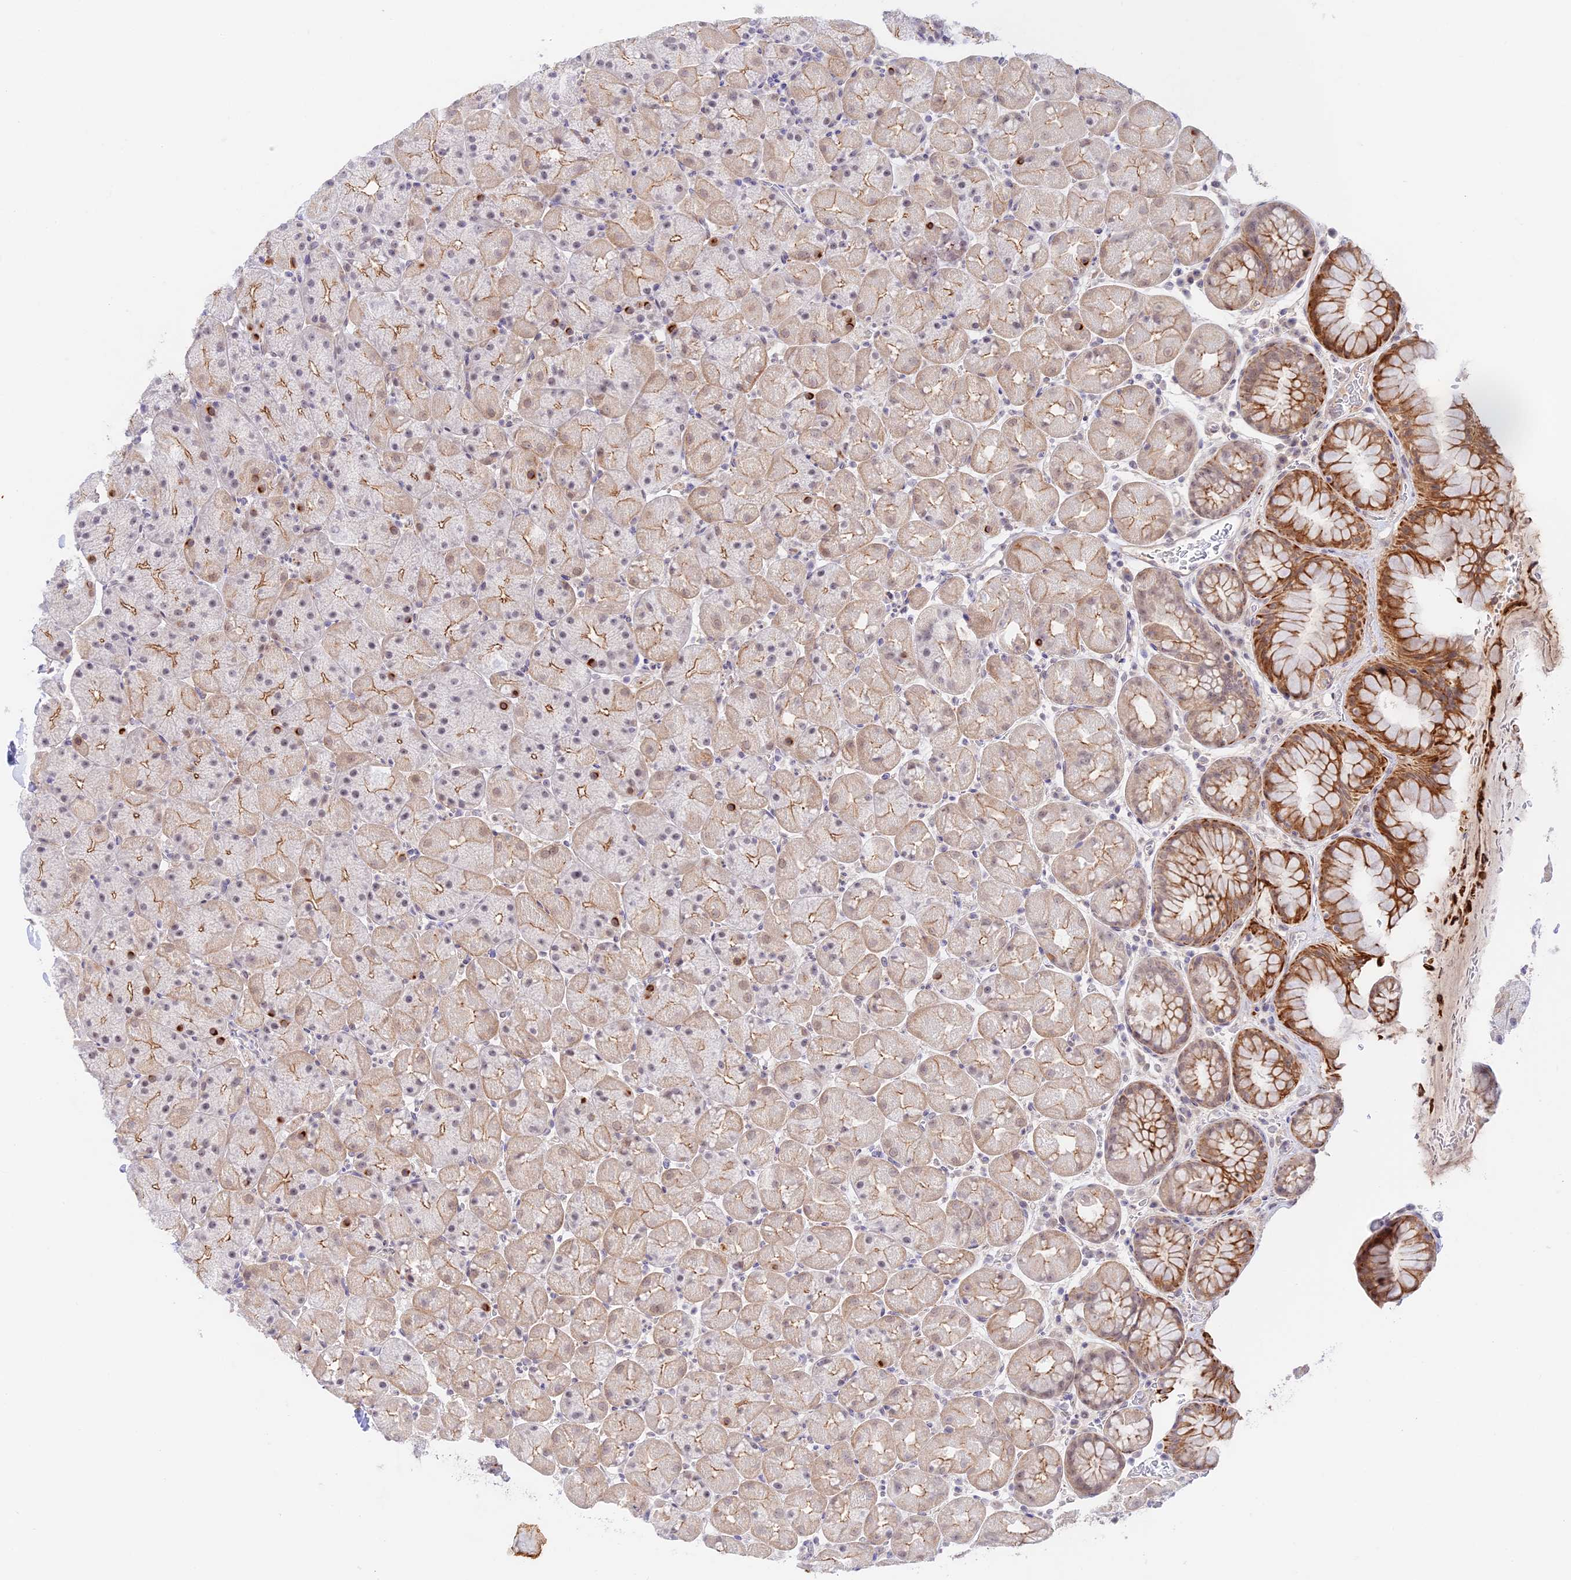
{"staining": {"intensity": "moderate", "quantity": "25%-75%", "location": "cytoplasmic/membranous"}, "tissue": "stomach", "cell_type": "Glandular cells", "image_type": "normal", "snomed": [{"axis": "morphology", "description": "Normal tissue, NOS"}, {"axis": "topography", "description": "Stomach, upper"}, {"axis": "topography", "description": "Stomach, lower"}], "caption": "Immunohistochemical staining of normal human stomach displays 25%-75% levels of moderate cytoplasmic/membranous protein expression in about 25%-75% of glandular cells. The staining is performed using DAB (3,3'-diaminobenzidine) brown chromogen to label protein expression. The nuclei are counter-stained blue using hematoxylin.", "gene": "CAMSAP3", "patient": {"sex": "male", "age": 67}}